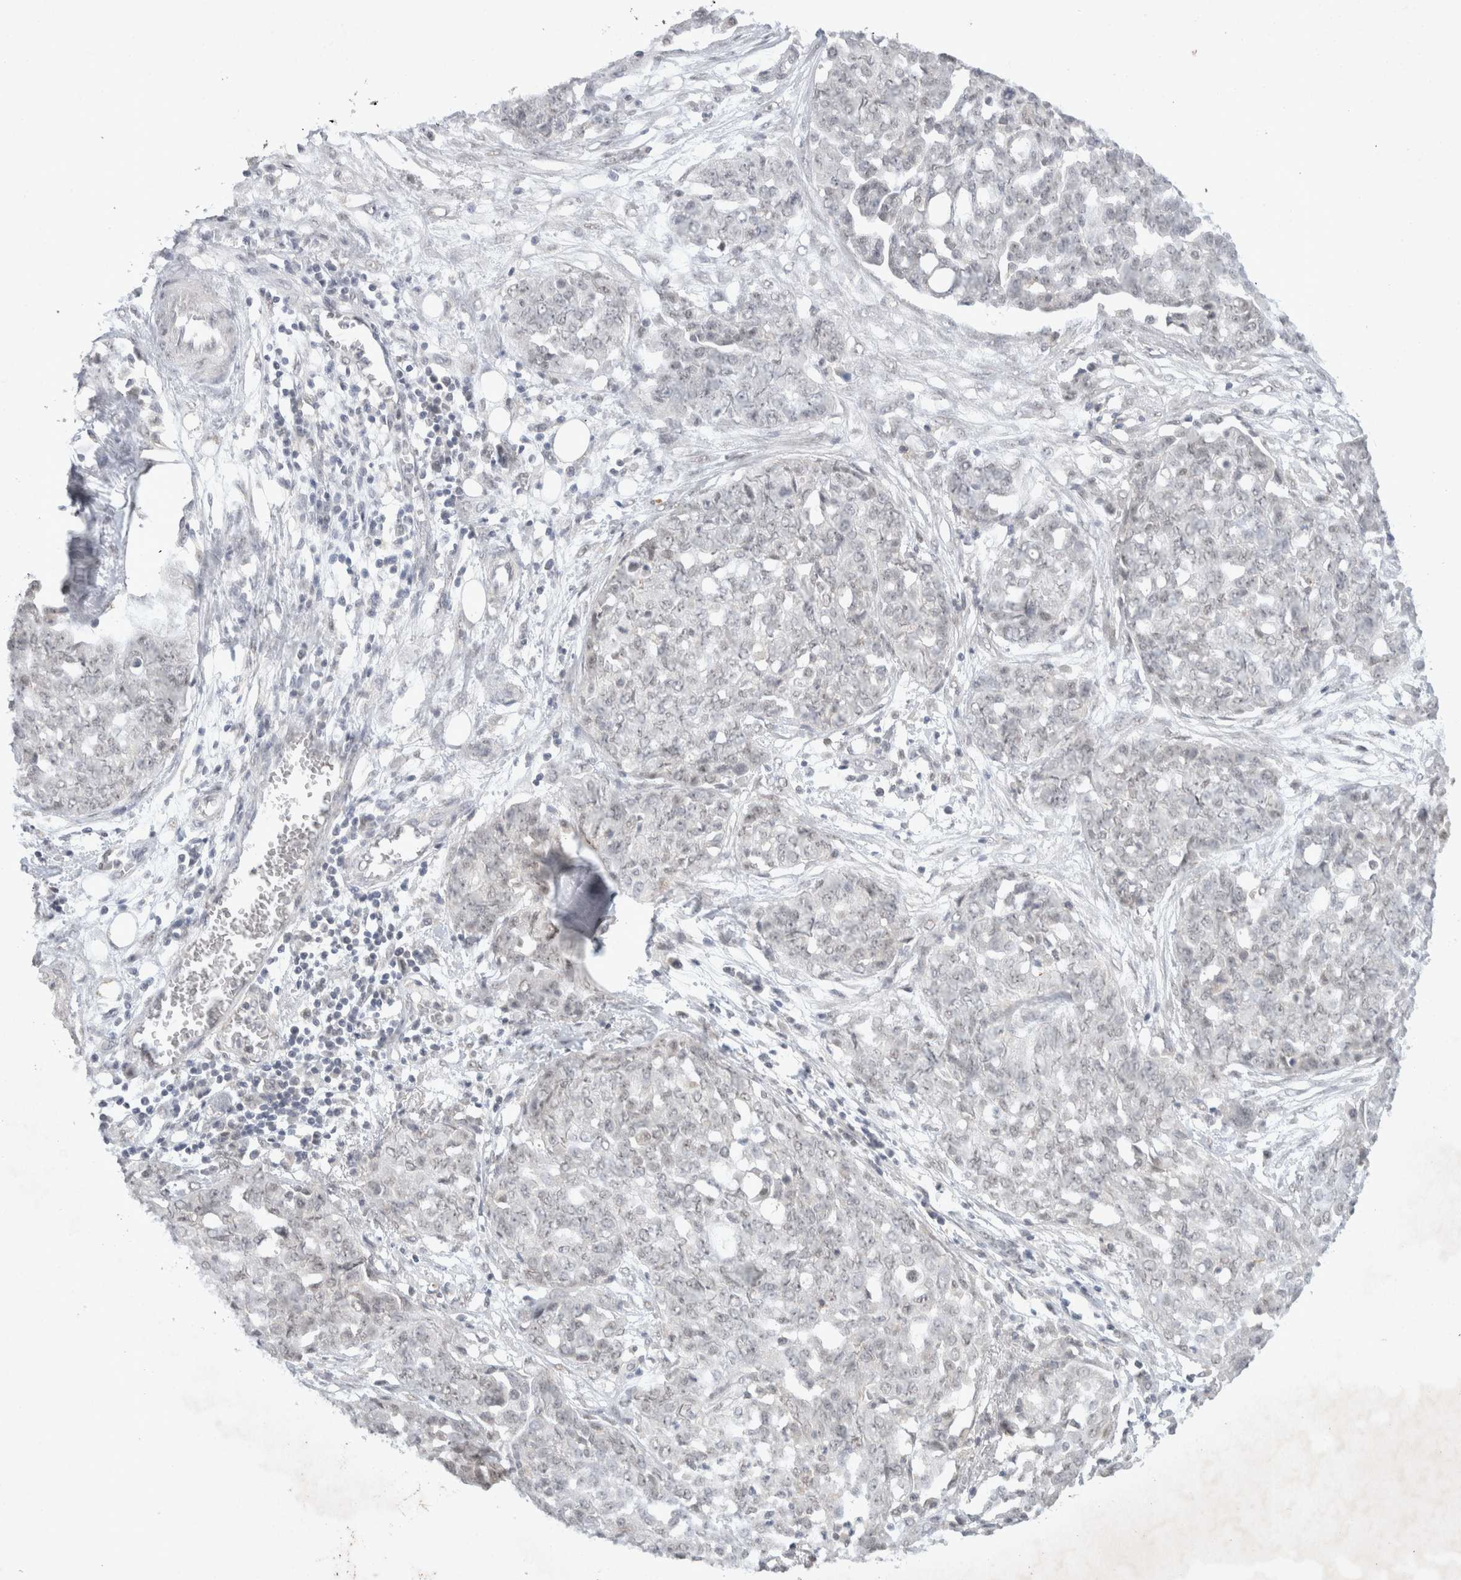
{"staining": {"intensity": "negative", "quantity": "none", "location": "none"}, "tissue": "ovarian cancer", "cell_type": "Tumor cells", "image_type": "cancer", "snomed": [{"axis": "morphology", "description": "Cystadenocarcinoma, serous, NOS"}, {"axis": "topography", "description": "Soft tissue"}, {"axis": "topography", "description": "Ovary"}], "caption": "IHC histopathology image of neoplastic tissue: ovarian cancer (serous cystadenocarcinoma) stained with DAB (3,3'-diaminobenzidine) exhibits no significant protein positivity in tumor cells.", "gene": "FBXO42", "patient": {"sex": "female", "age": 57}}